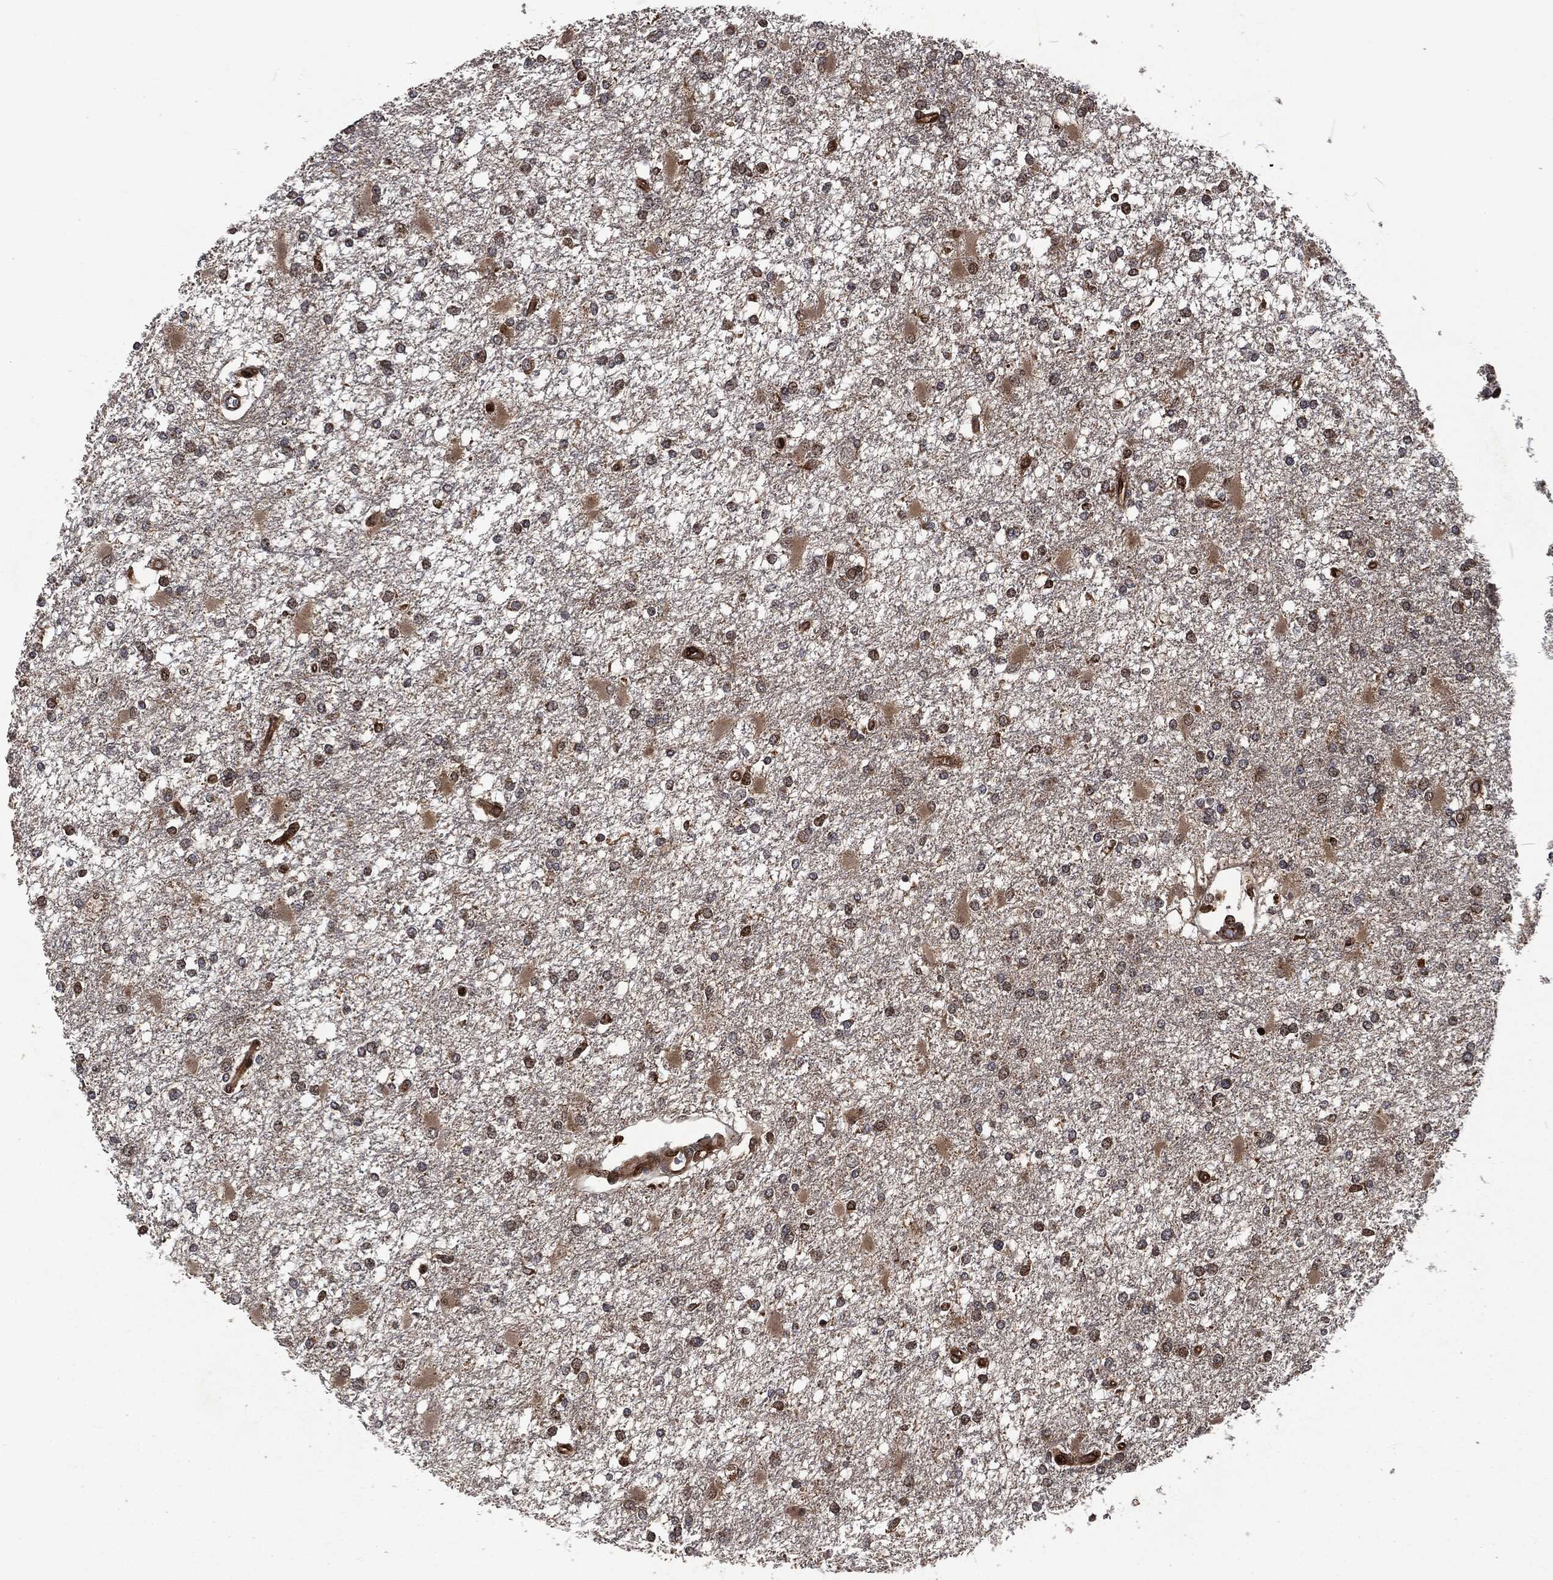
{"staining": {"intensity": "weak", "quantity": "25%-75%", "location": "cytoplasmic/membranous"}, "tissue": "glioma", "cell_type": "Tumor cells", "image_type": "cancer", "snomed": [{"axis": "morphology", "description": "Glioma, malignant, High grade"}, {"axis": "topography", "description": "Cerebral cortex"}], "caption": "Immunohistochemistry staining of malignant glioma (high-grade), which displays low levels of weak cytoplasmic/membranous staining in about 25%-75% of tumor cells indicating weak cytoplasmic/membranous protein positivity. The staining was performed using DAB (3,3'-diaminobenzidine) (brown) for protein detection and nuclei were counterstained in hematoxylin (blue).", "gene": "CMPK2", "patient": {"sex": "male", "age": 79}}